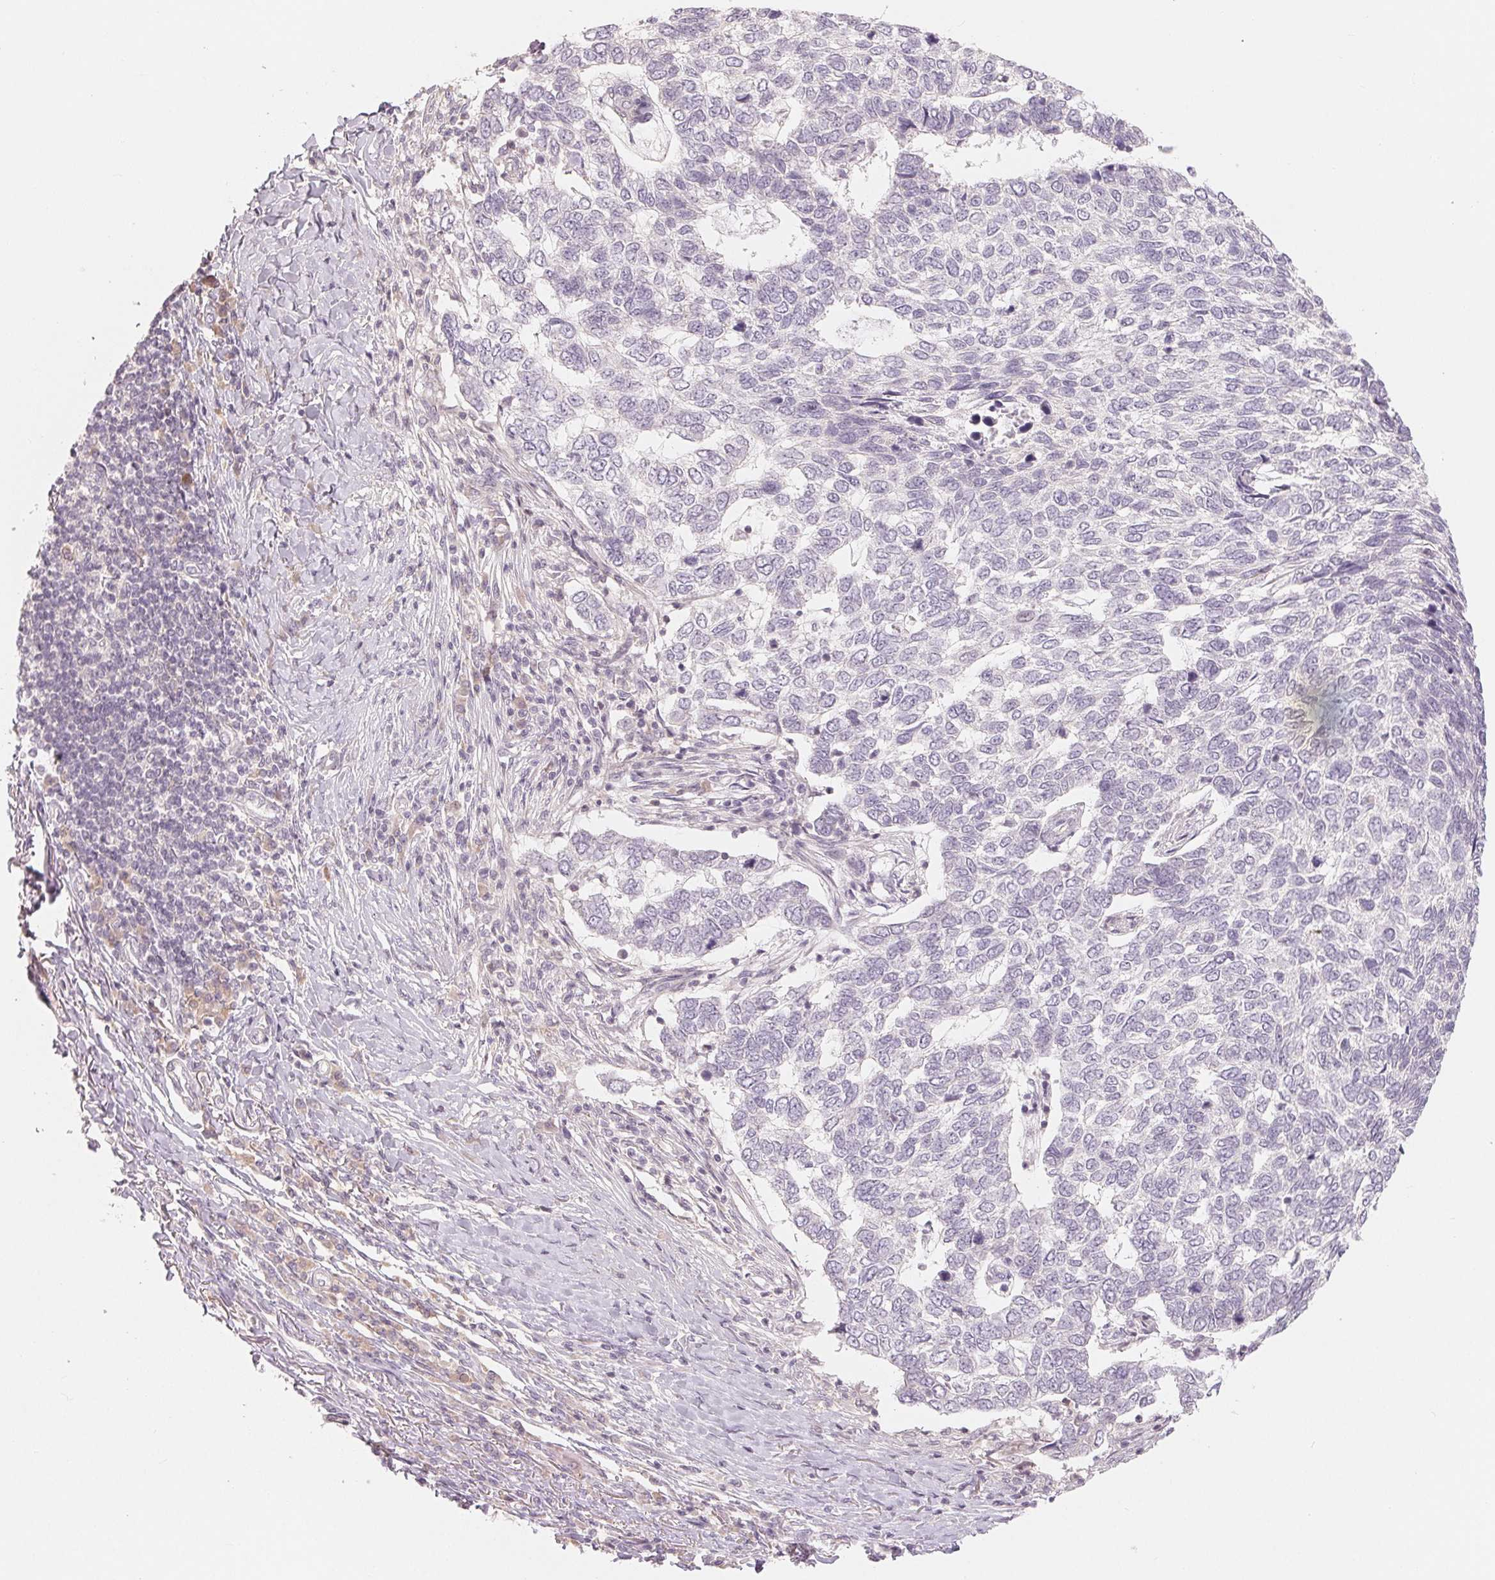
{"staining": {"intensity": "negative", "quantity": "none", "location": "none"}, "tissue": "skin cancer", "cell_type": "Tumor cells", "image_type": "cancer", "snomed": [{"axis": "morphology", "description": "Basal cell carcinoma"}, {"axis": "topography", "description": "Skin"}], "caption": "Skin basal cell carcinoma was stained to show a protein in brown. There is no significant expression in tumor cells. (Stains: DAB IHC with hematoxylin counter stain, Microscopy: brightfield microscopy at high magnification).", "gene": "DENND2C", "patient": {"sex": "female", "age": 65}}